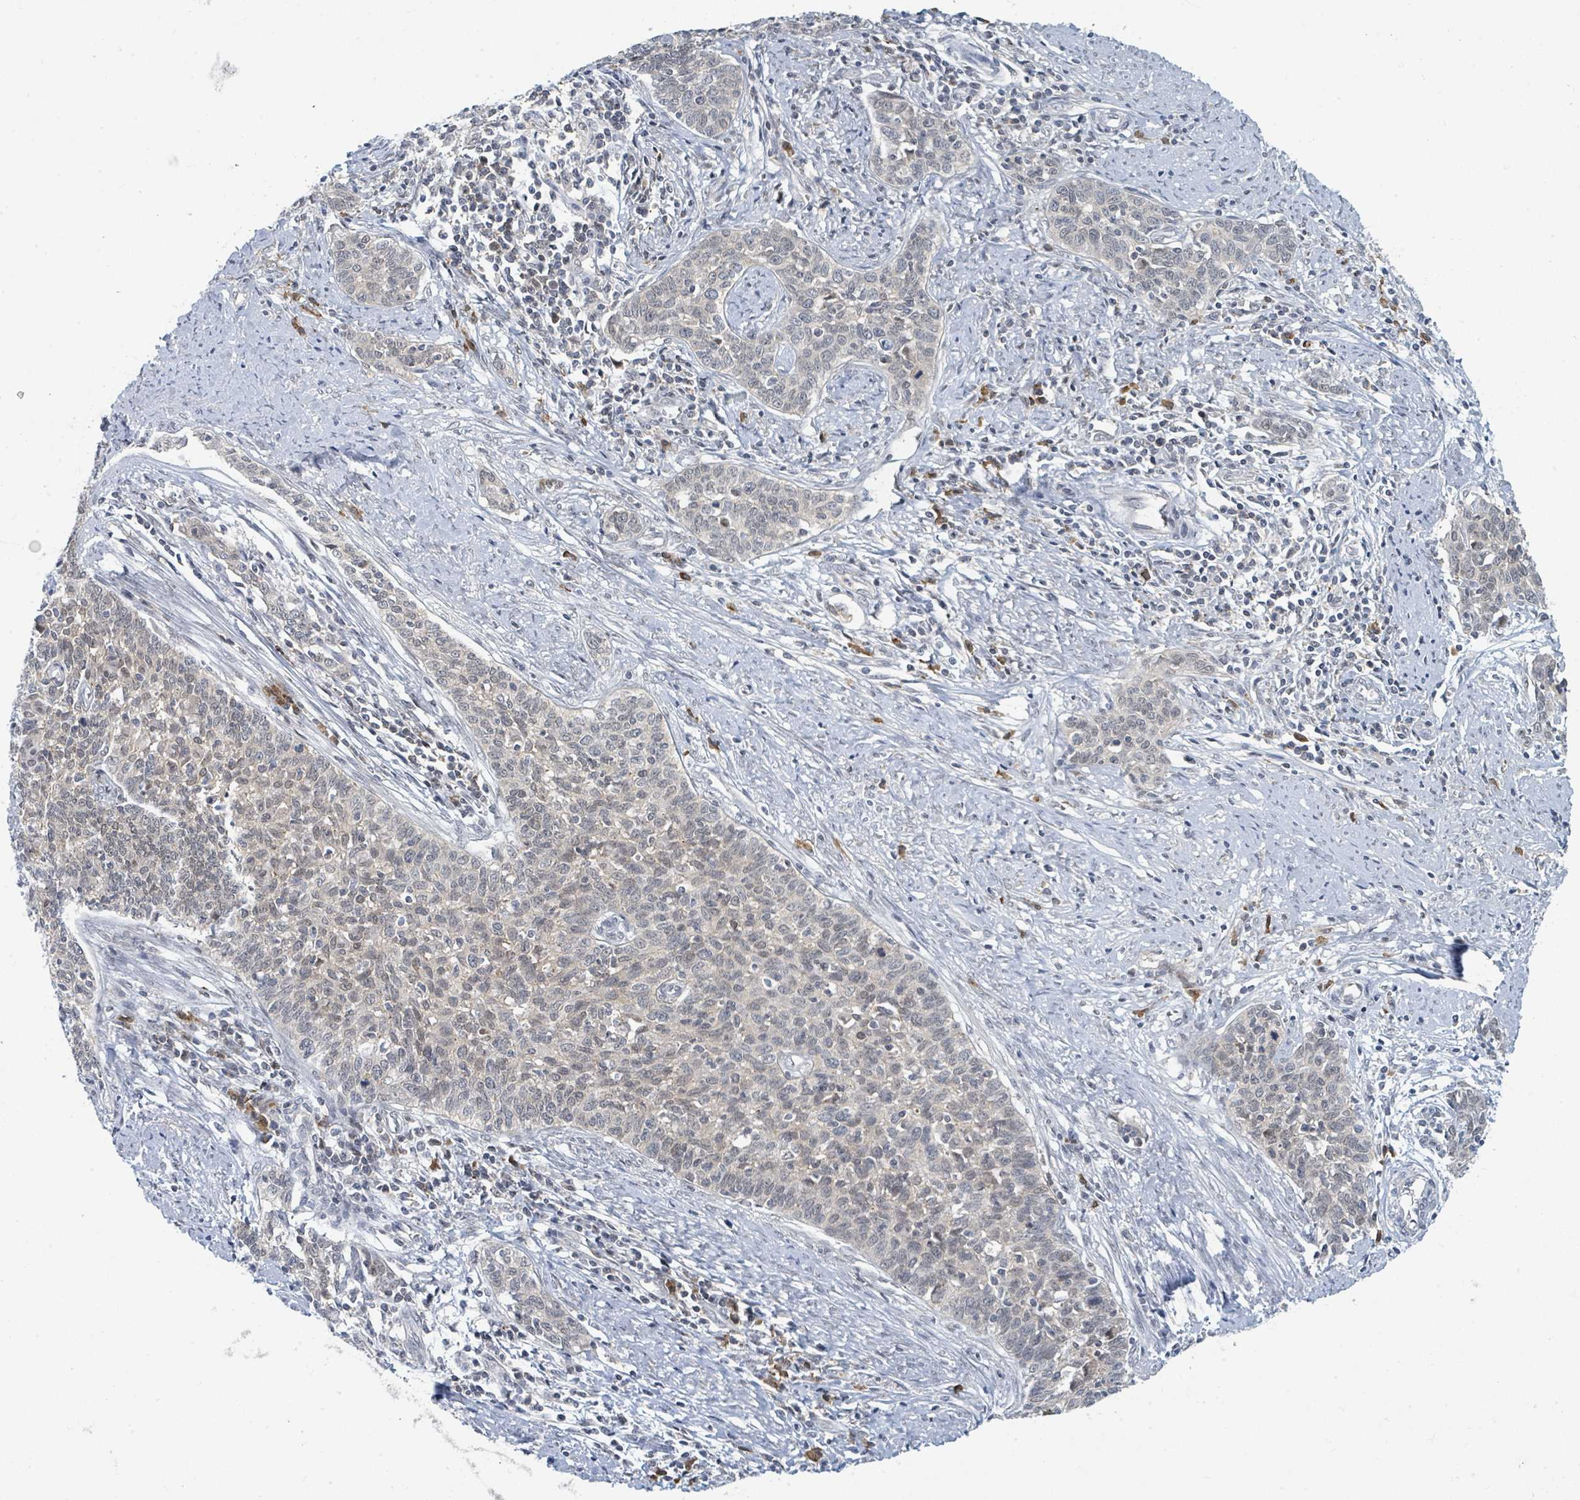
{"staining": {"intensity": "weak", "quantity": "25%-75%", "location": "cytoplasmic/membranous,nuclear"}, "tissue": "cervical cancer", "cell_type": "Tumor cells", "image_type": "cancer", "snomed": [{"axis": "morphology", "description": "Squamous cell carcinoma, NOS"}, {"axis": "topography", "description": "Cervix"}], "caption": "An IHC image of neoplastic tissue is shown. Protein staining in brown labels weak cytoplasmic/membranous and nuclear positivity in squamous cell carcinoma (cervical) within tumor cells.", "gene": "ANKRD55", "patient": {"sex": "female", "age": 39}}